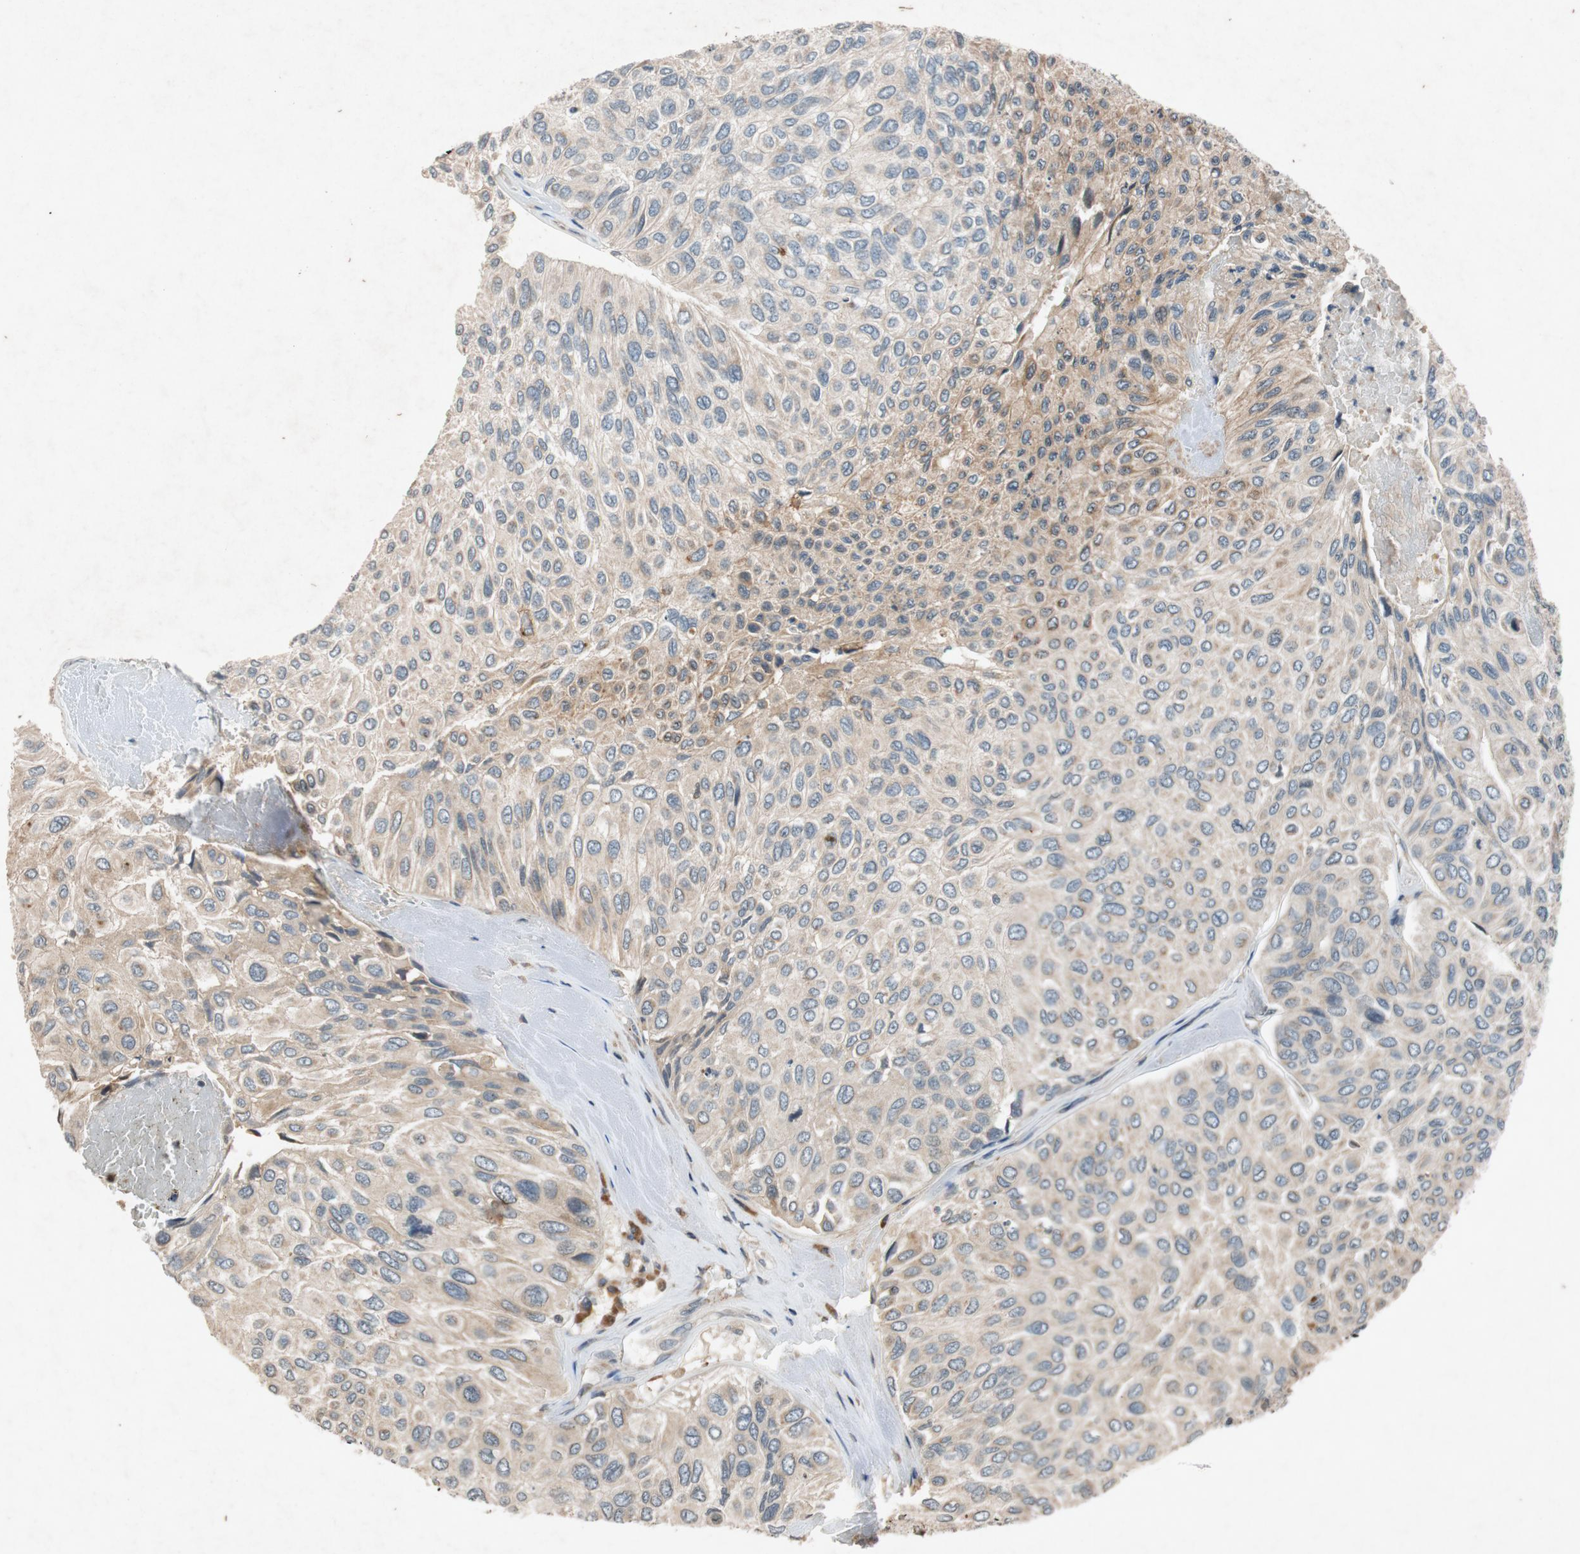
{"staining": {"intensity": "moderate", "quantity": "25%-75%", "location": "cytoplasmic/membranous"}, "tissue": "urothelial cancer", "cell_type": "Tumor cells", "image_type": "cancer", "snomed": [{"axis": "morphology", "description": "Urothelial carcinoma, High grade"}, {"axis": "topography", "description": "Urinary bladder"}], "caption": "Urothelial cancer was stained to show a protein in brown. There is medium levels of moderate cytoplasmic/membranous positivity in about 25%-75% of tumor cells. The staining is performed using DAB brown chromogen to label protein expression. The nuclei are counter-stained blue using hematoxylin.", "gene": "ATP2C1", "patient": {"sex": "male", "age": 66}}